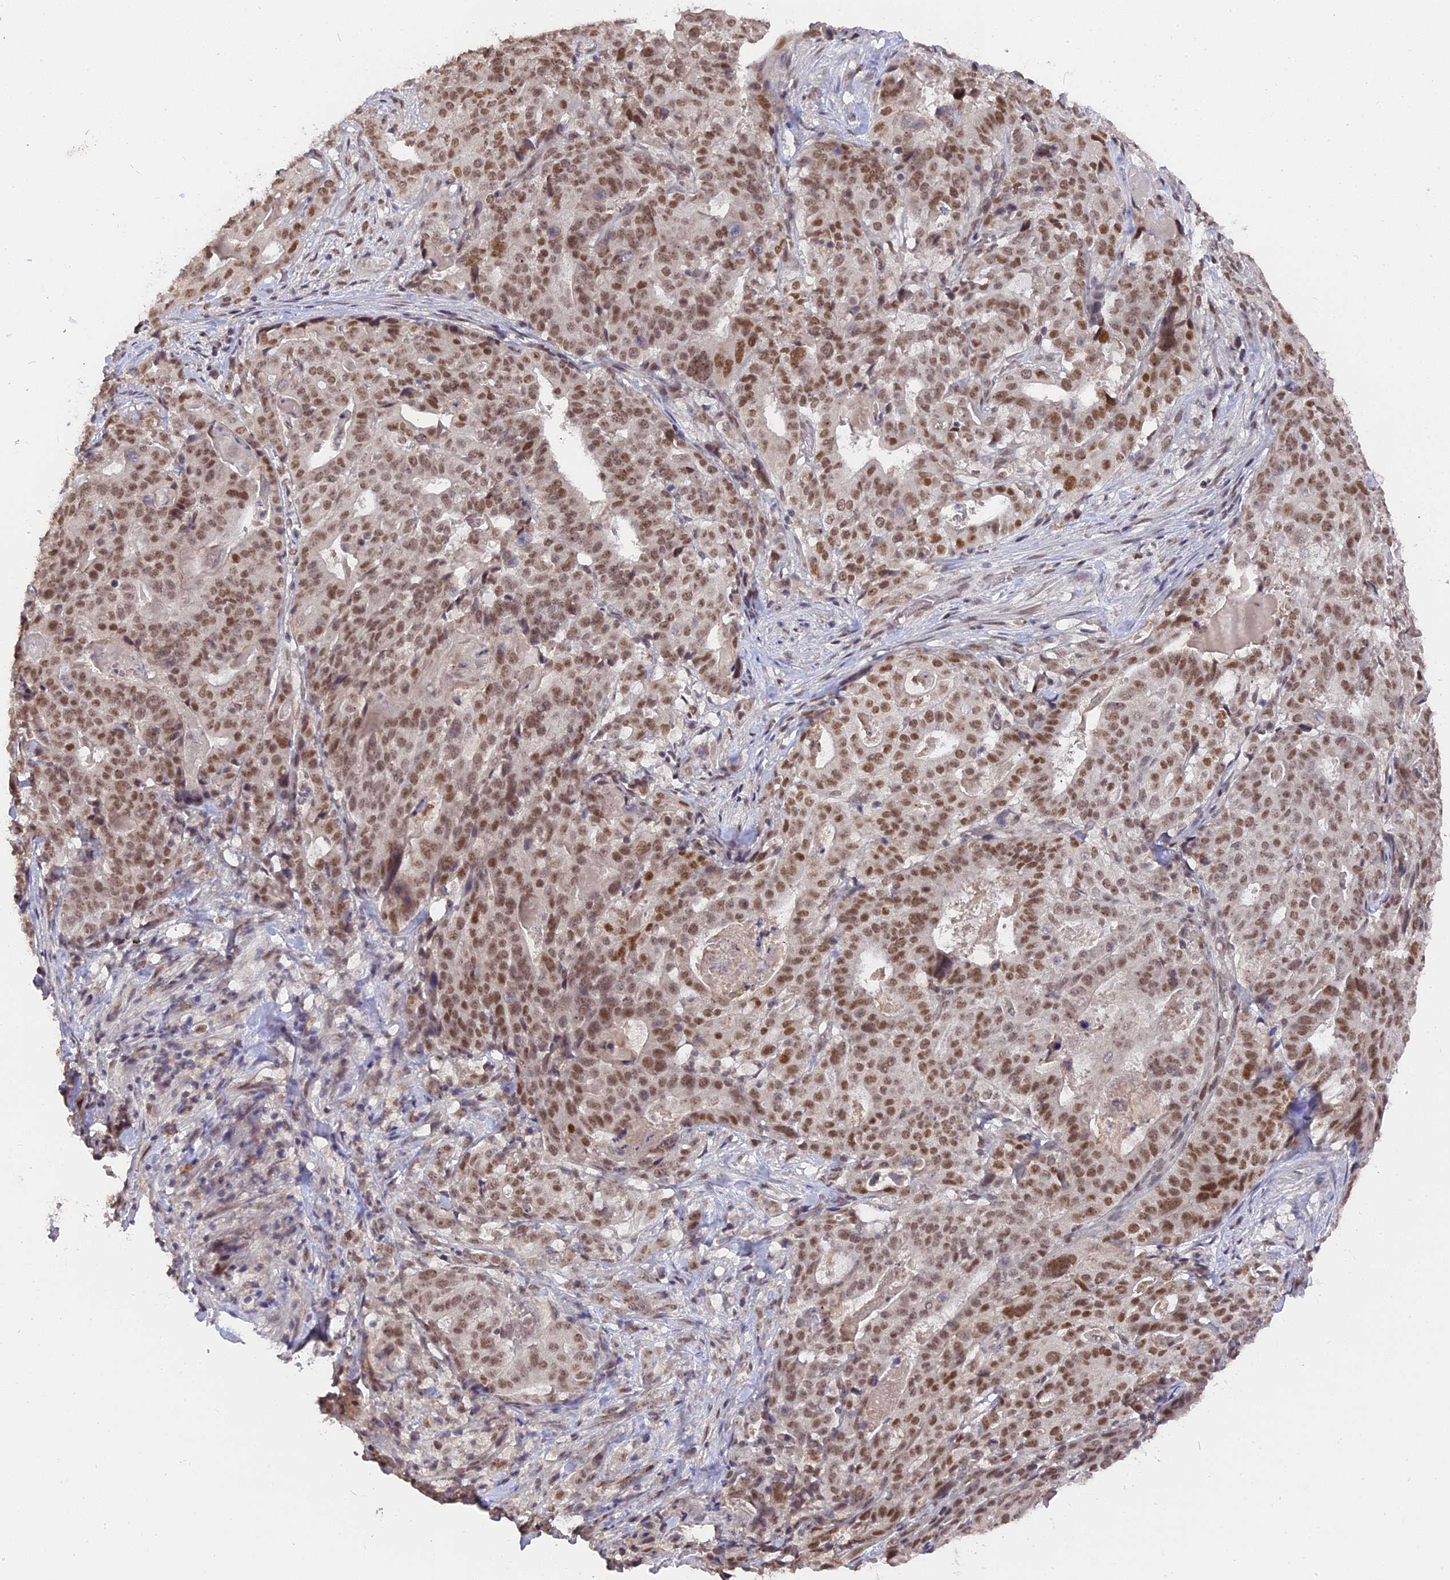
{"staining": {"intensity": "moderate", "quantity": ">75%", "location": "nuclear"}, "tissue": "stomach cancer", "cell_type": "Tumor cells", "image_type": "cancer", "snomed": [{"axis": "morphology", "description": "Adenocarcinoma, NOS"}, {"axis": "topography", "description": "Stomach"}], "caption": "Protein analysis of stomach cancer (adenocarcinoma) tissue reveals moderate nuclear staining in about >75% of tumor cells. The protein is shown in brown color, while the nuclei are stained blue.", "gene": "NR1H3", "patient": {"sex": "male", "age": 48}}